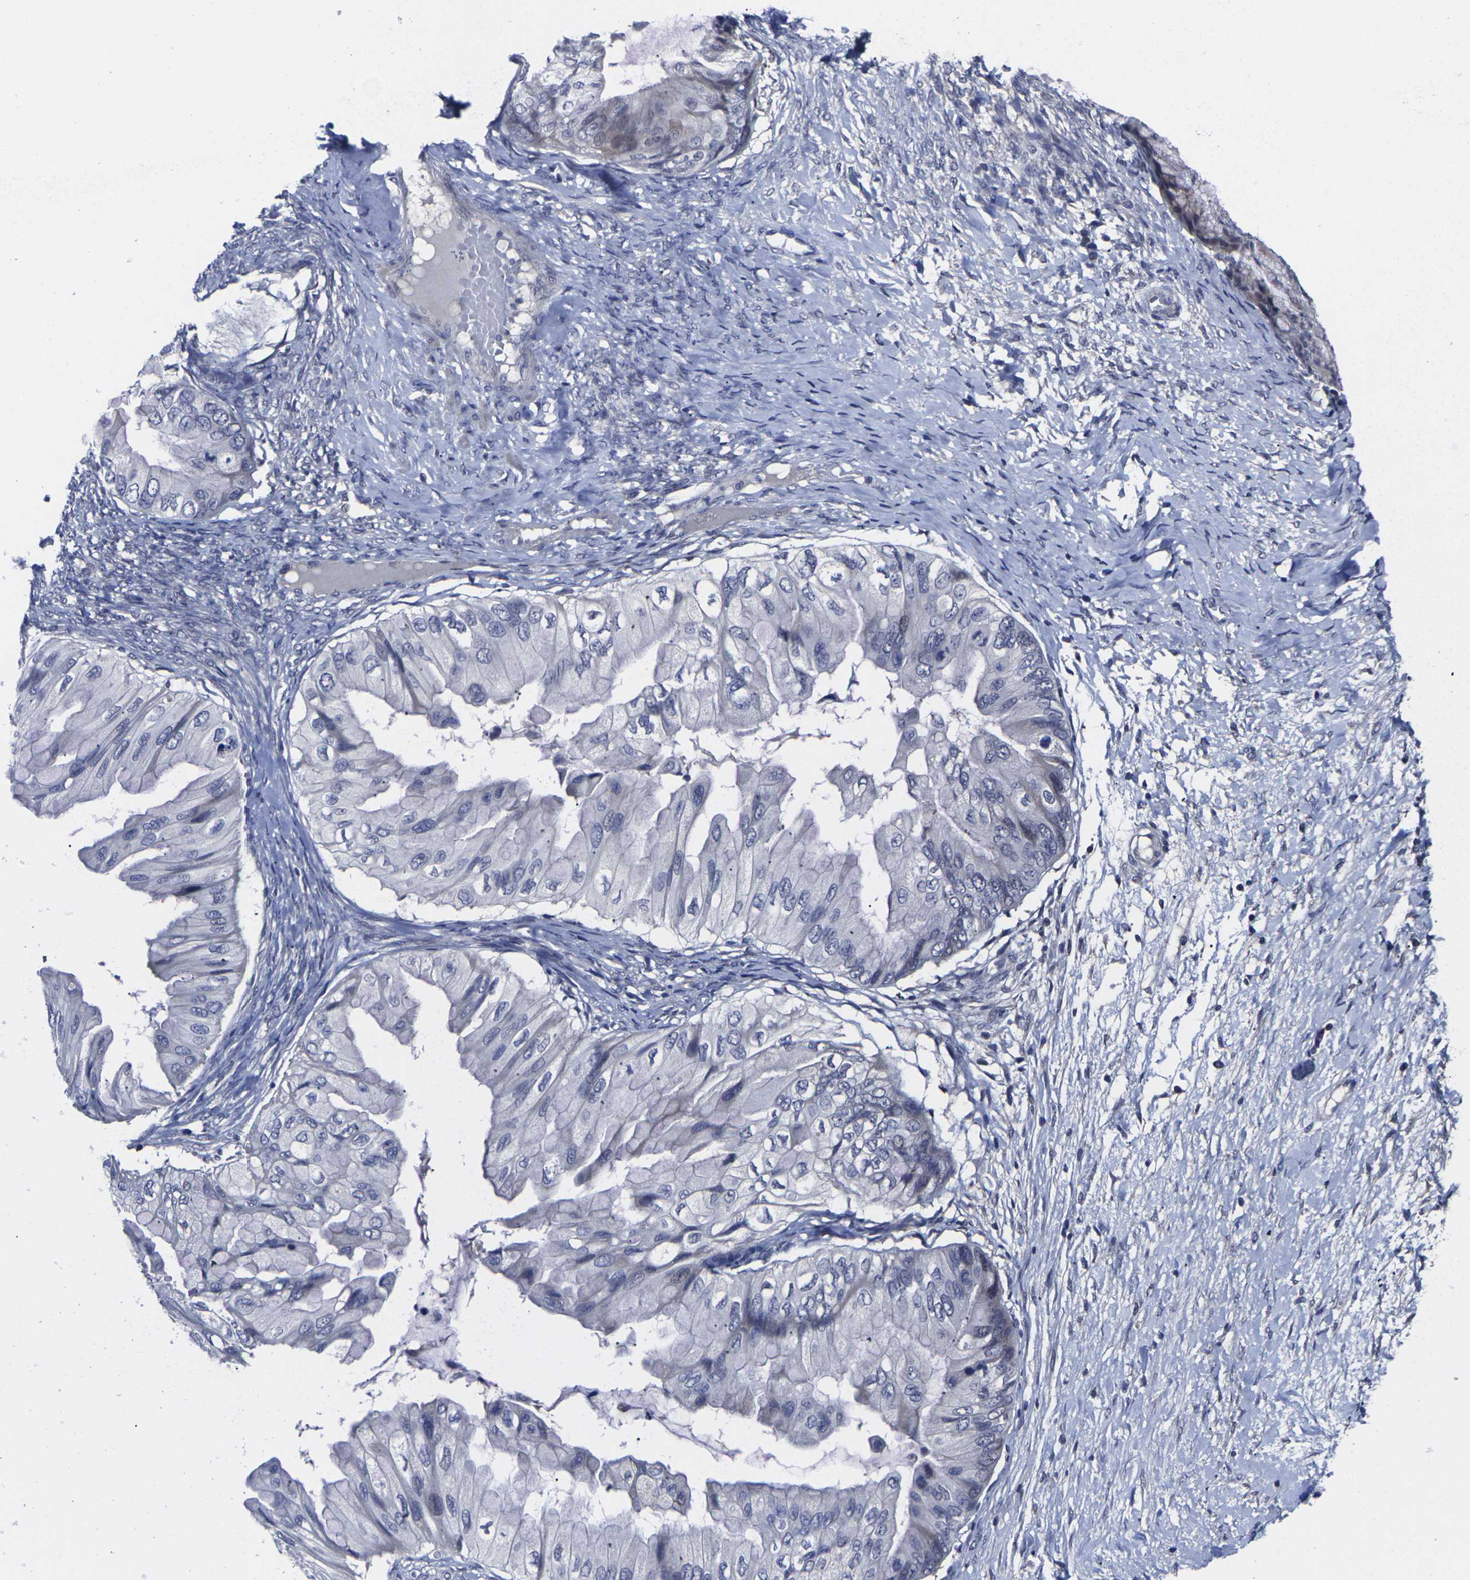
{"staining": {"intensity": "weak", "quantity": "<25%", "location": "cytoplasmic/membranous"}, "tissue": "ovarian cancer", "cell_type": "Tumor cells", "image_type": "cancer", "snomed": [{"axis": "morphology", "description": "Cystadenocarcinoma, mucinous, NOS"}, {"axis": "topography", "description": "Ovary"}], "caption": "Histopathology image shows no protein expression in tumor cells of ovarian mucinous cystadenocarcinoma tissue. Brightfield microscopy of immunohistochemistry (IHC) stained with DAB (brown) and hematoxylin (blue), captured at high magnification.", "gene": "MSANTD4", "patient": {"sex": "female", "age": 61}}